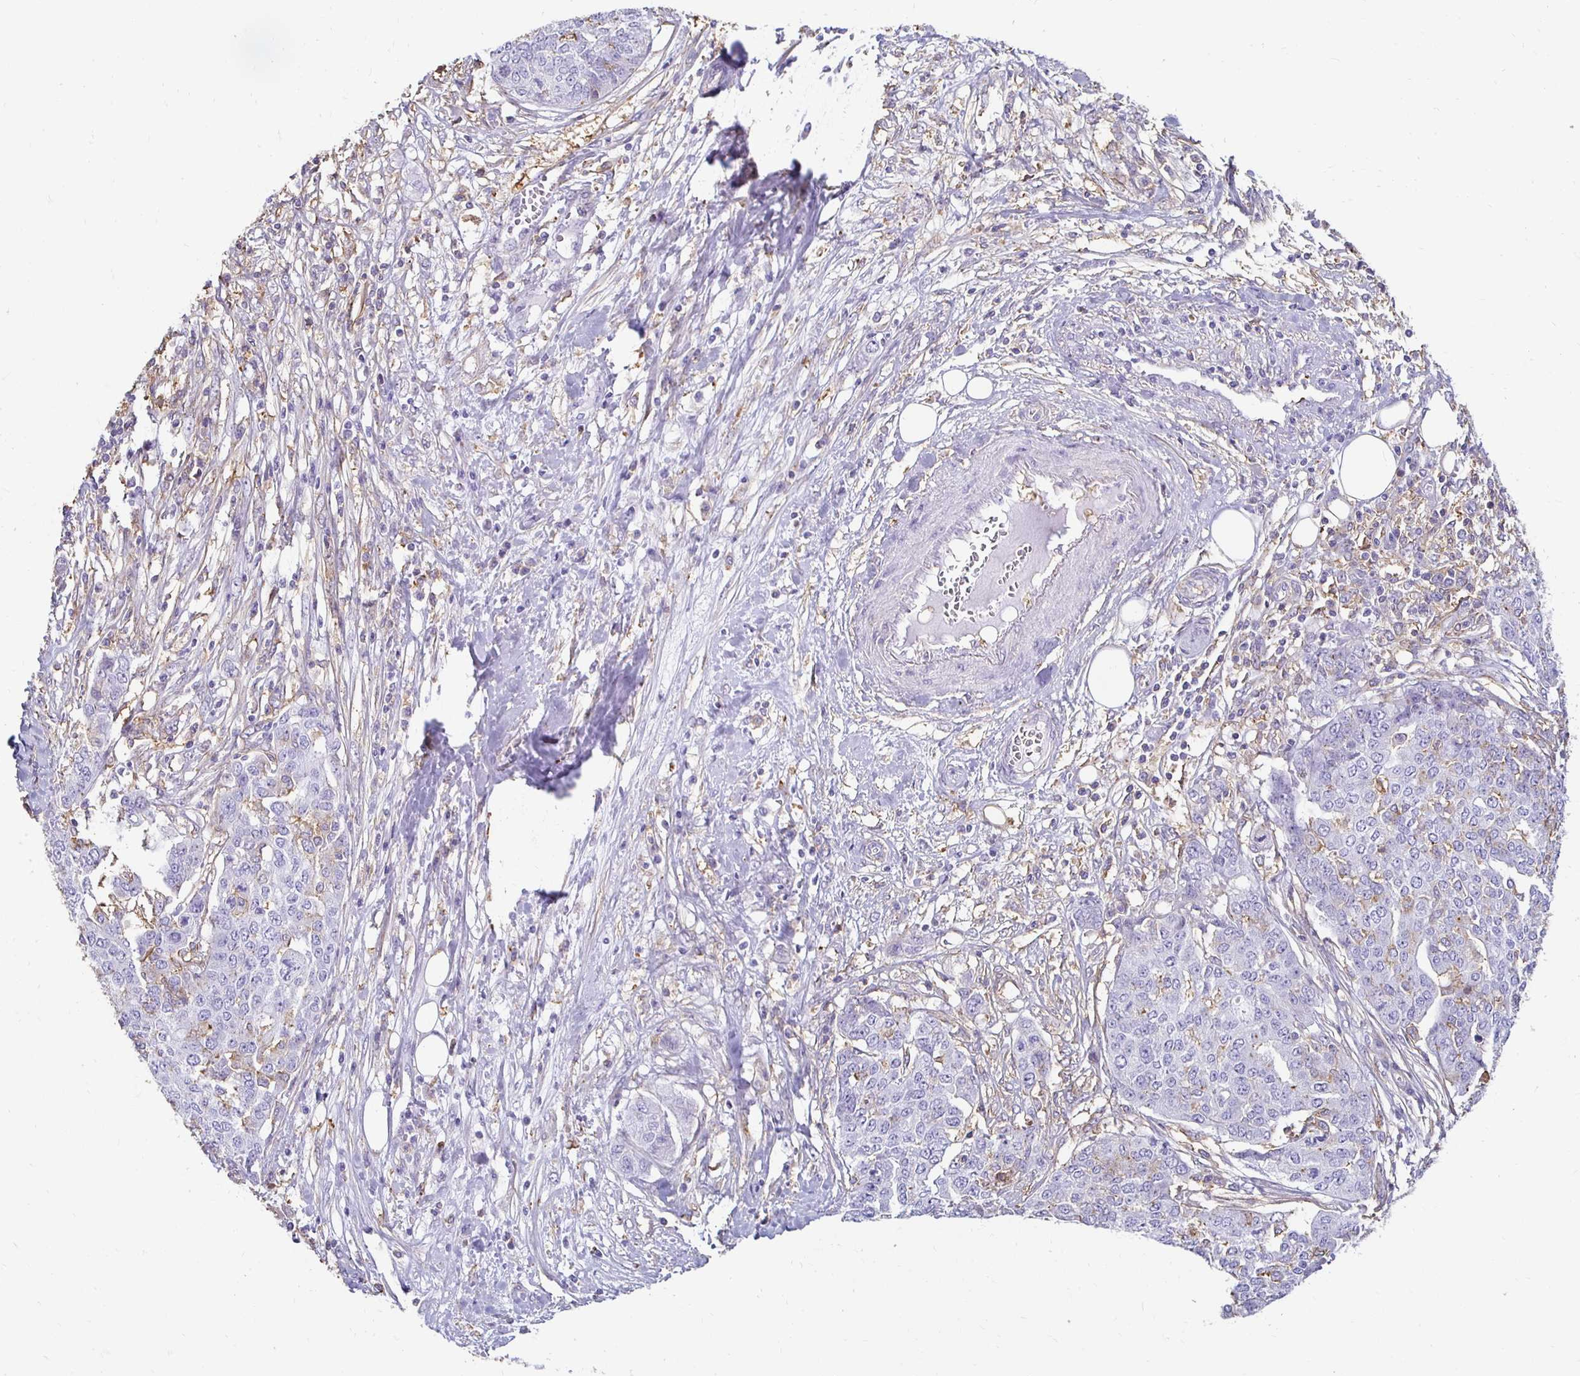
{"staining": {"intensity": "negative", "quantity": "none", "location": "none"}, "tissue": "ovarian cancer", "cell_type": "Tumor cells", "image_type": "cancer", "snomed": [{"axis": "morphology", "description": "Cystadenocarcinoma, serous, NOS"}, {"axis": "topography", "description": "Soft tissue"}, {"axis": "topography", "description": "Ovary"}], "caption": "The IHC micrograph has no significant staining in tumor cells of ovarian cancer tissue.", "gene": "TAS1R3", "patient": {"sex": "female", "age": 57}}